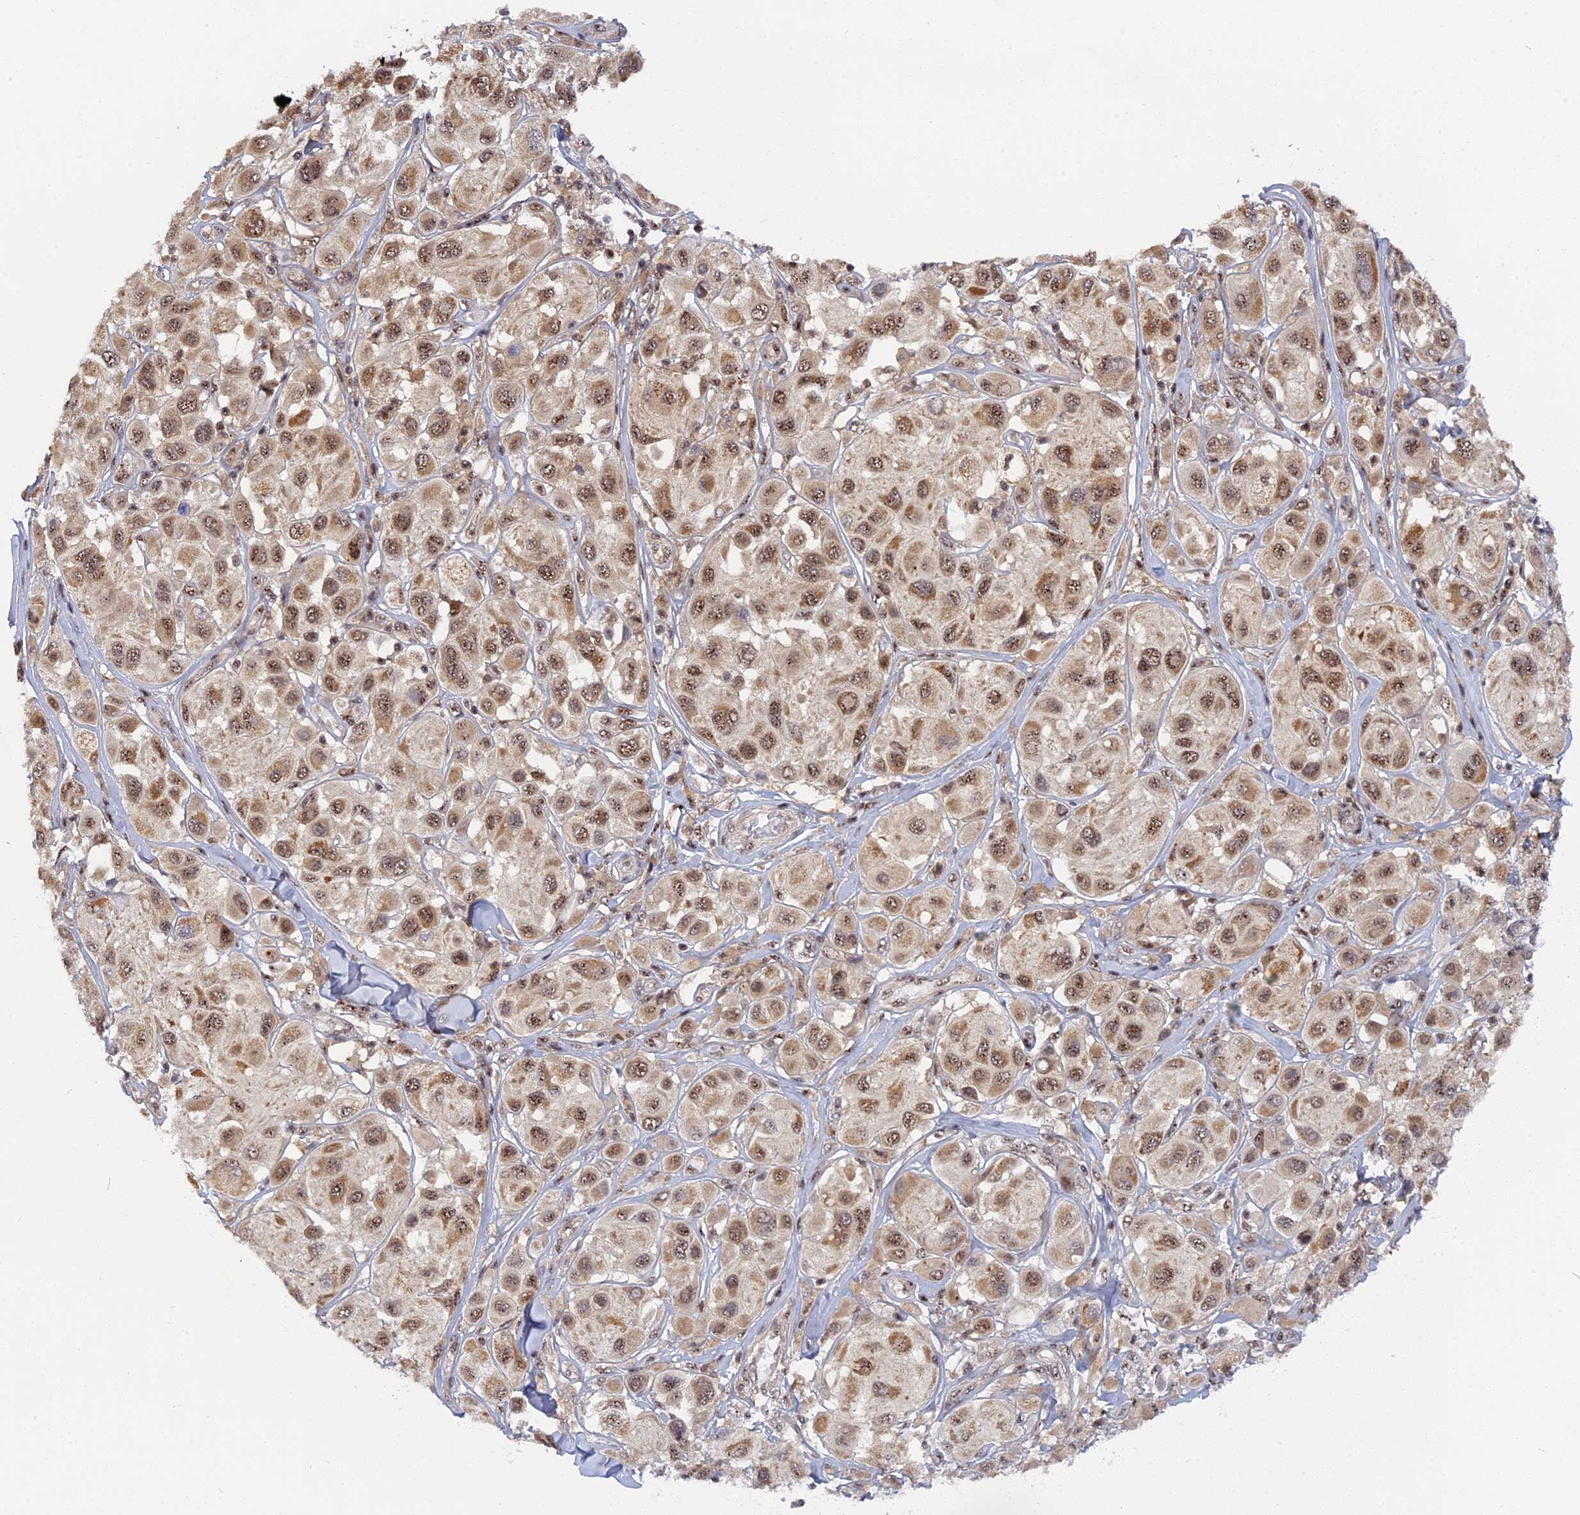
{"staining": {"intensity": "moderate", "quantity": ">75%", "location": "cytoplasmic/membranous,nuclear"}, "tissue": "melanoma", "cell_type": "Tumor cells", "image_type": "cancer", "snomed": [{"axis": "morphology", "description": "Malignant melanoma, Metastatic site"}, {"axis": "topography", "description": "Skin"}], "caption": "High-power microscopy captured an immunohistochemistry micrograph of melanoma, revealing moderate cytoplasmic/membranous and nuclear expression in approximately >75% of tumor cells.", "gene": "TAB1", "patient": {"sex": "male", "age": 41}}